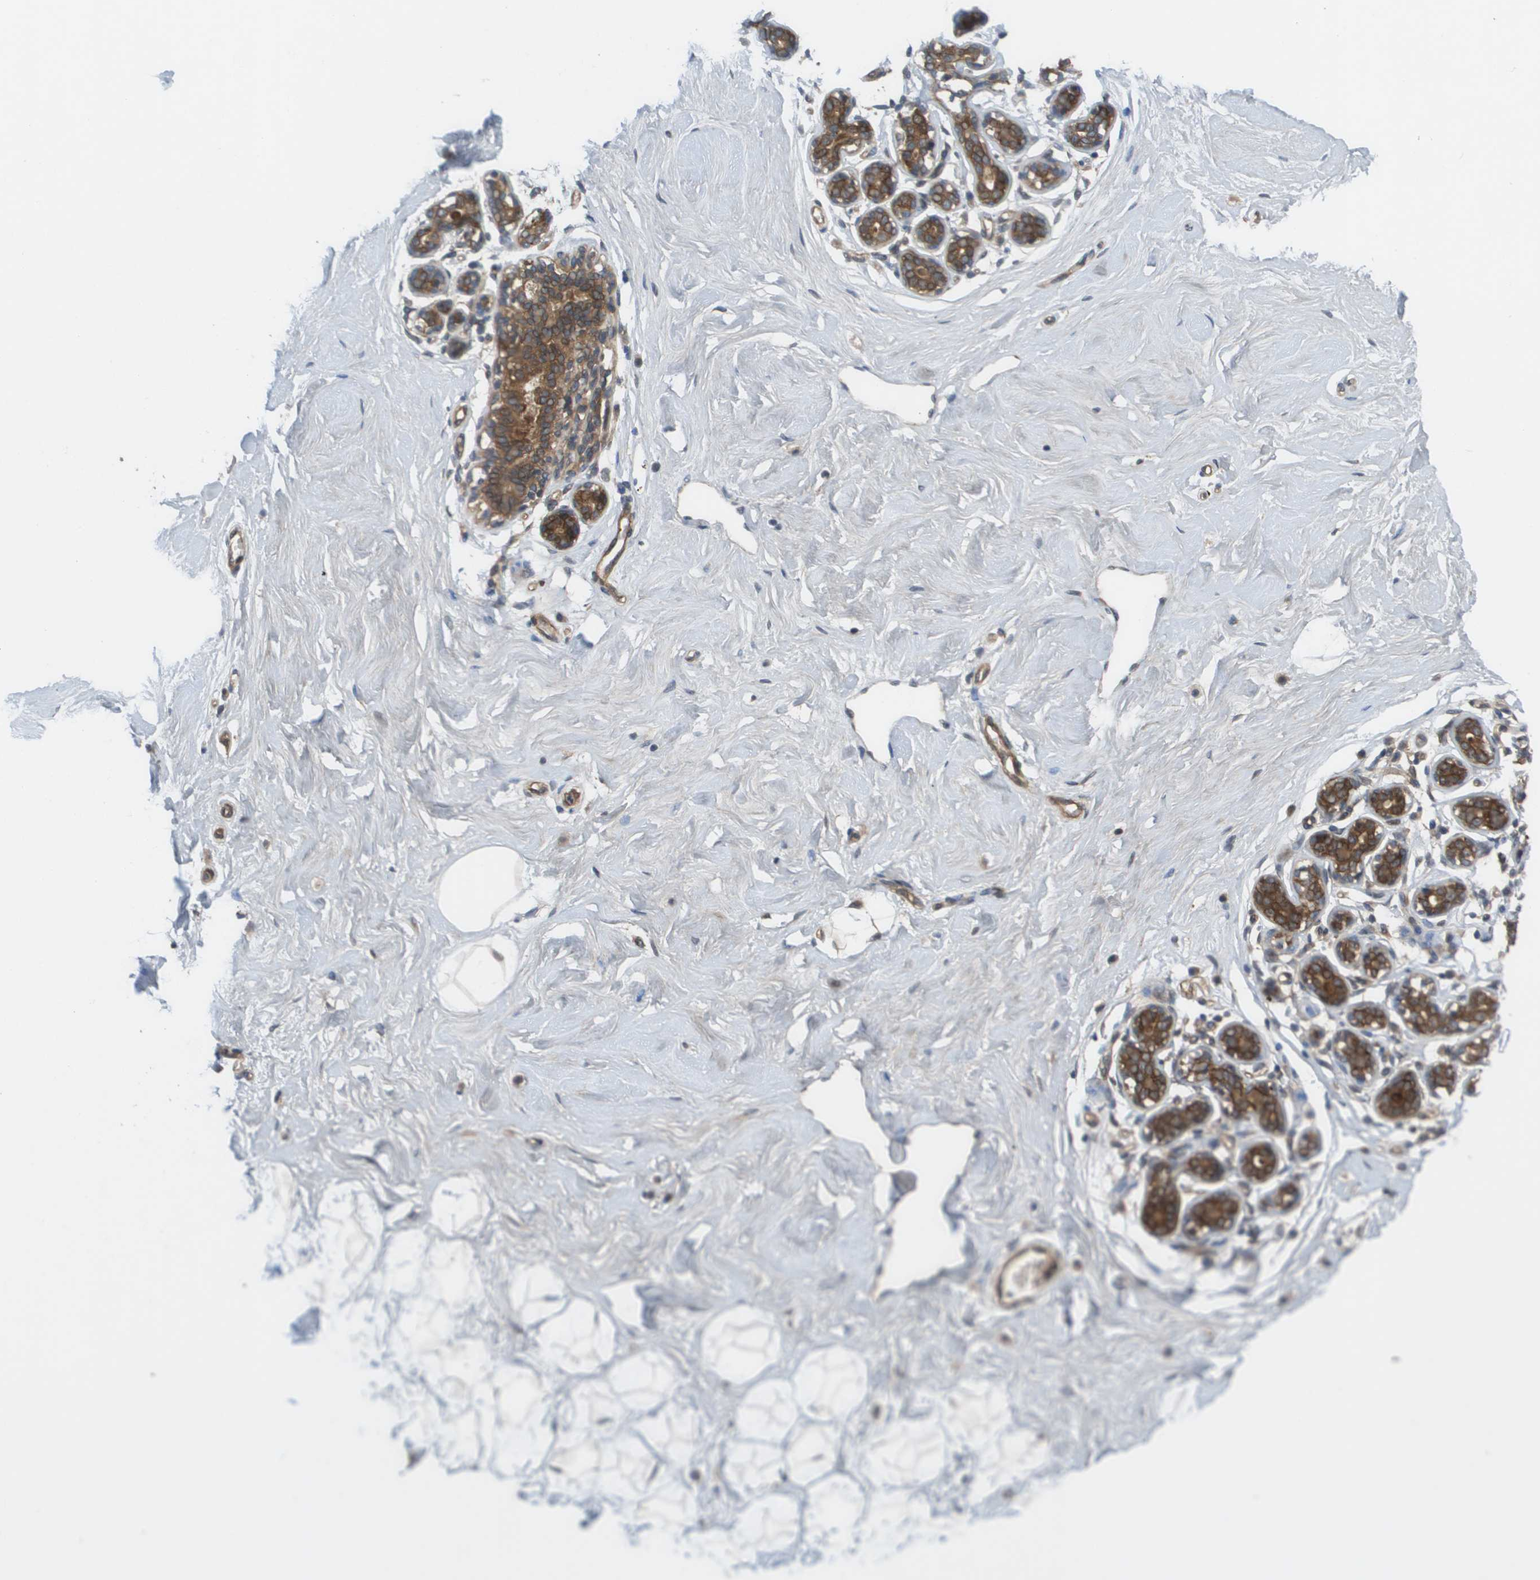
{"staining": {"intensity": "negative", "quantity": "none", "location": "none"}, "tissue": "breast", "cell_type": "Adipocytes", "image_type": "normal", "snomed": [{"axis": "morphology", "description": "Normal tissue, NOS"}, {"axis": "topography", "description": "Breast"}], "caption": "High magnification brightfield microscopy of unremarkable breast stained with DAB (brown) and counterstained with hematoxylin (blue): adipocytes show no significant positivity.", "gene": "CTPS2", "patient": {"sex": "female", "age": 23}}